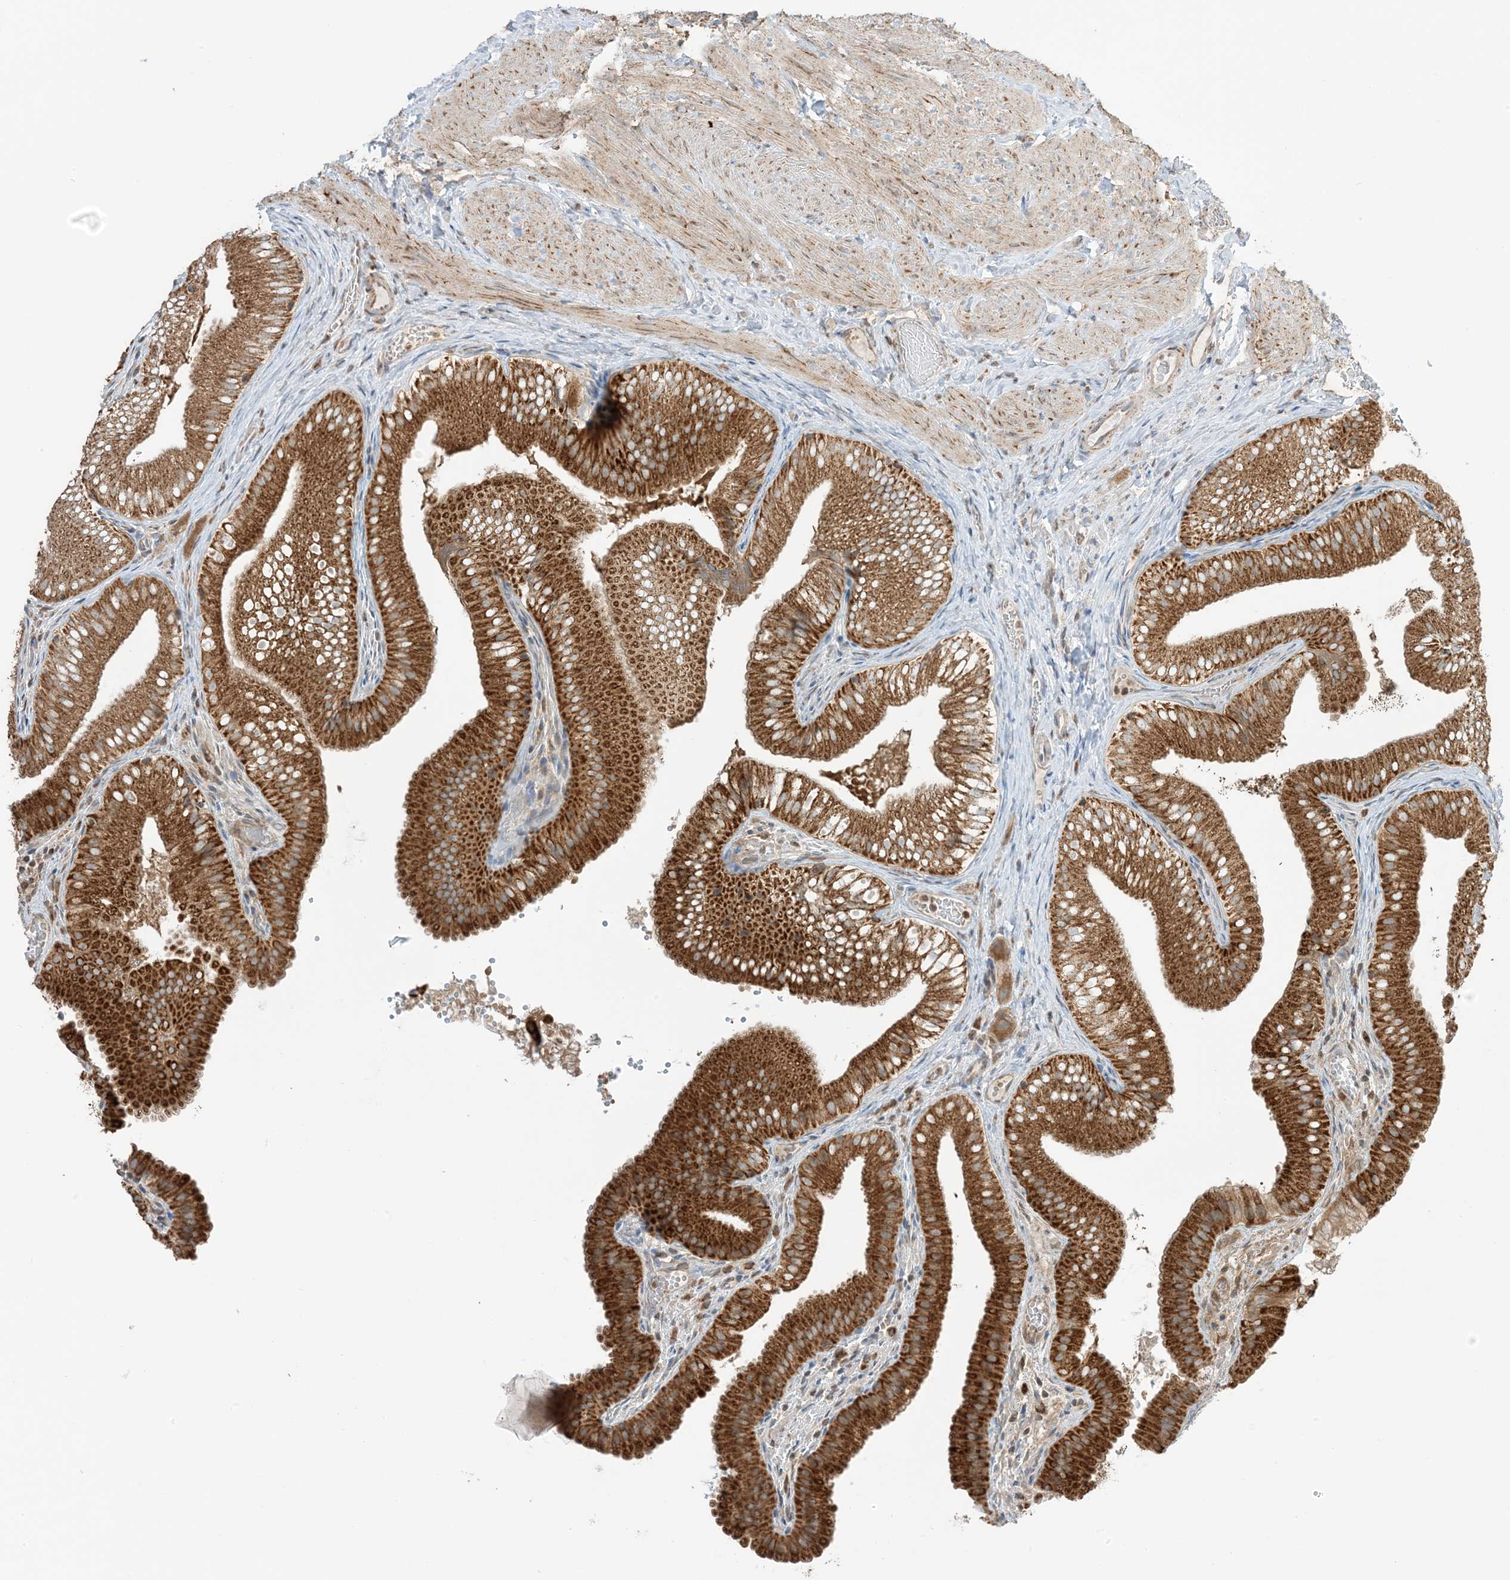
{"staining": {"intensity": "strong", "quantity": ">75%", "location": "cytoplasmic/membranous"}, "tissue": "gallbladder", "cell_type": "Glandular cells", "image_type": "normal", "snomed": [{"axis": "morphology", "description": "Normal tissue, NOS"}, {"axis": "topography", "description": "Gallbladder"}], "caption": "Immunohistochemical staining of benign human gallbladder exhibits strong cytoplasmic/membranous protein expression in about >75% of glandular cells. (Brightfield microscopy of DAB IHC at high magnification).", "gene": "N4BP3", "patient": {"sex": "female", "age": 30}}